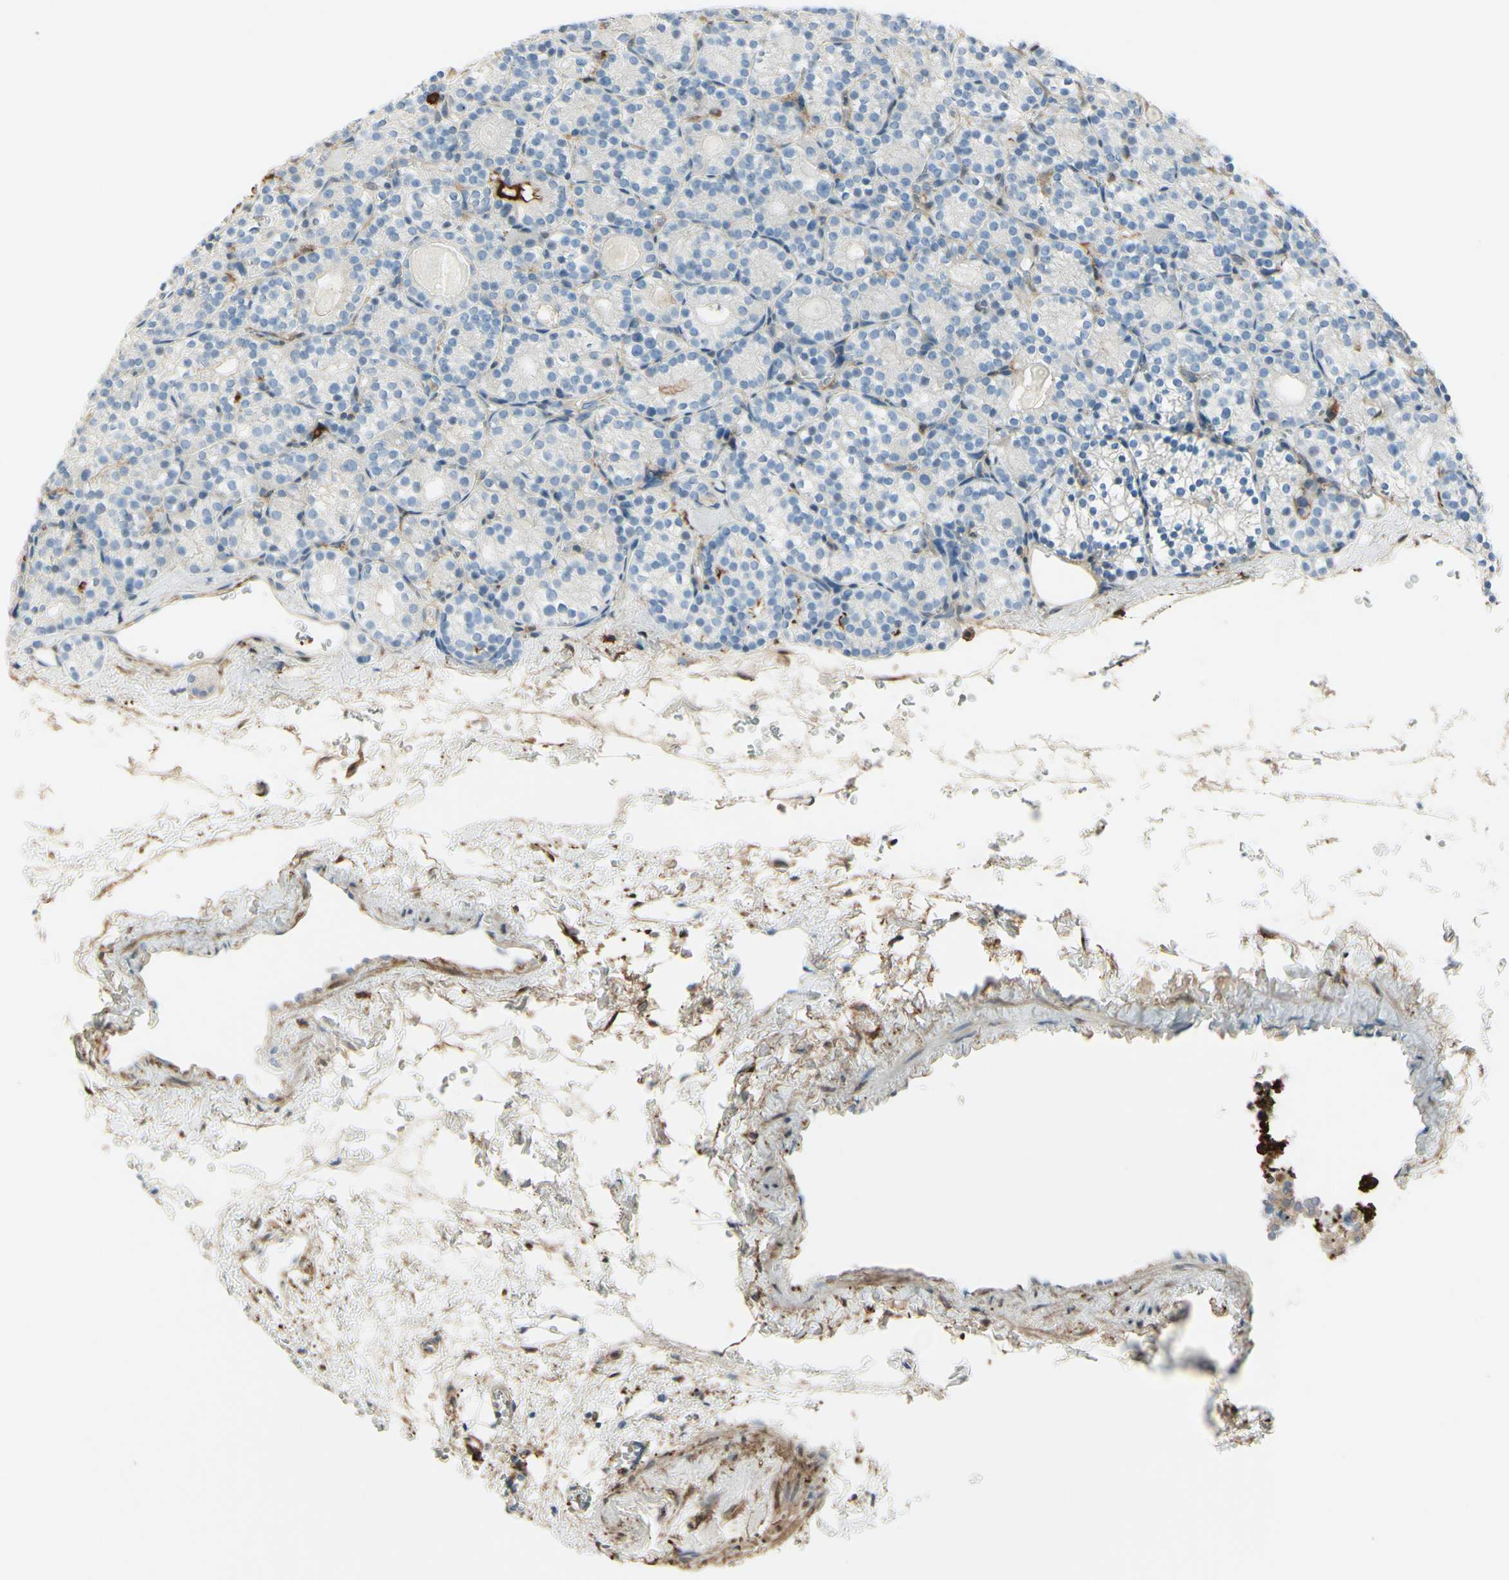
{"staining": {"intensity": "weak", "quantity": ">75%", "location": "cytoplasmic/membranous"}, "tissue": "parathyroid gland", "cell_type": "Glandular cells", "image_type": "normal", "snomed": [{"axis": "morphology", "description": "Normal tissue, NOS"}, {"axis": "topography", "description": "Parathyroid gland"}], "caption": "Unremarkable parathyroid gland shows weak cytoplasmic/membranous positivity in about >75% of glandular cells.", "gene": "GSN", "patient": {"sex": "female", "age": 64}}